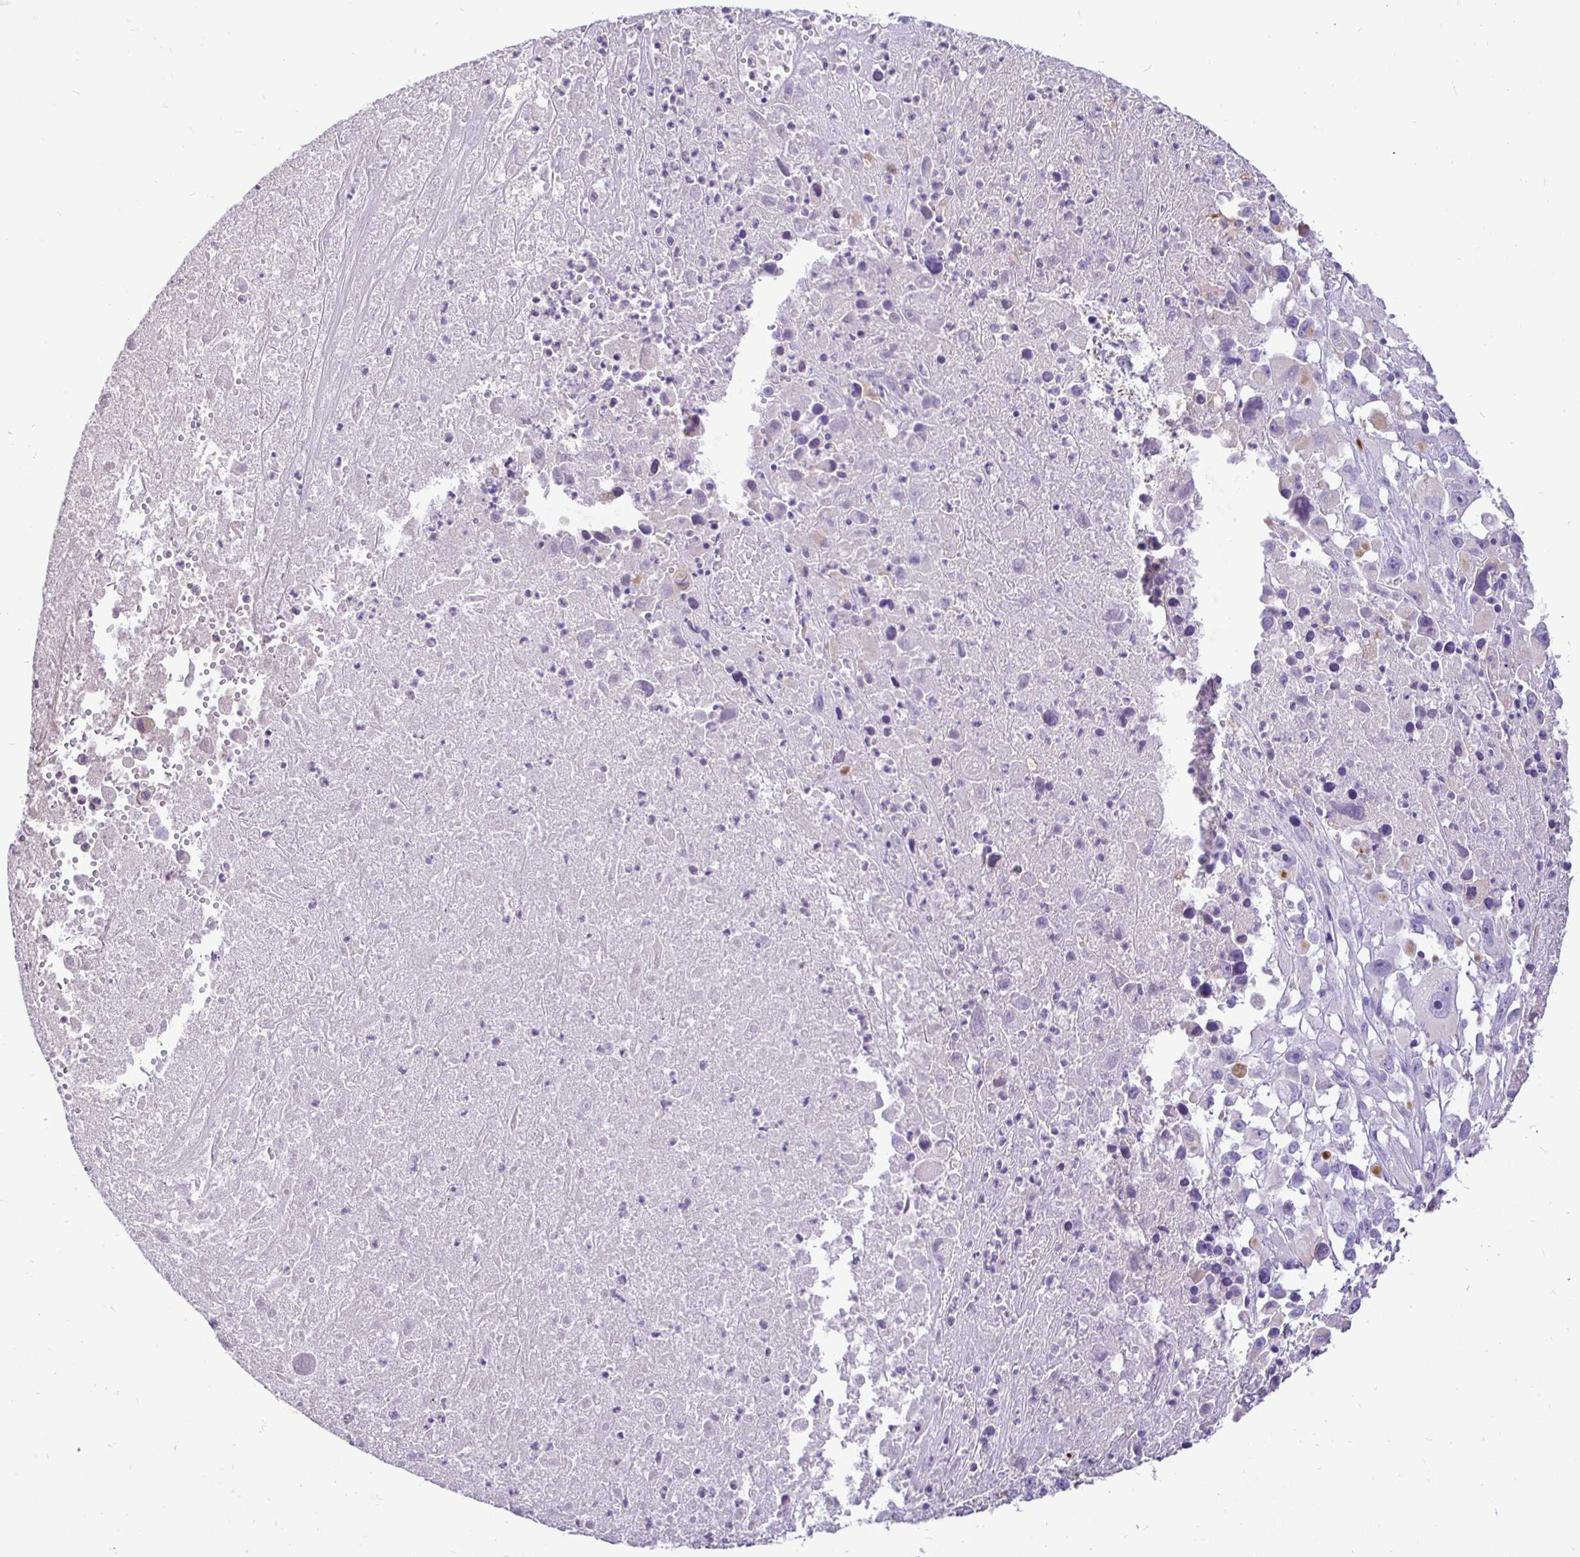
{"staining": {"intensity": "negative", "quantity": "none", "location": "none"}, "tissue": "melanoma", "cell_type": "Tumor cells", "image_type": "cancer", "snomed": [{"axis": "morphology", "description": "Malignant melanoma, Metastatic site"}, {"axis": "topography", "description": "Soft tissue"}], "caption": "There is no significant expression in tumor cells of malignant melanoma (metastatic site). Nuclei are stained in blue.", "gene": "TAF1D", "patient": {"sex": "male", "age": 50}}